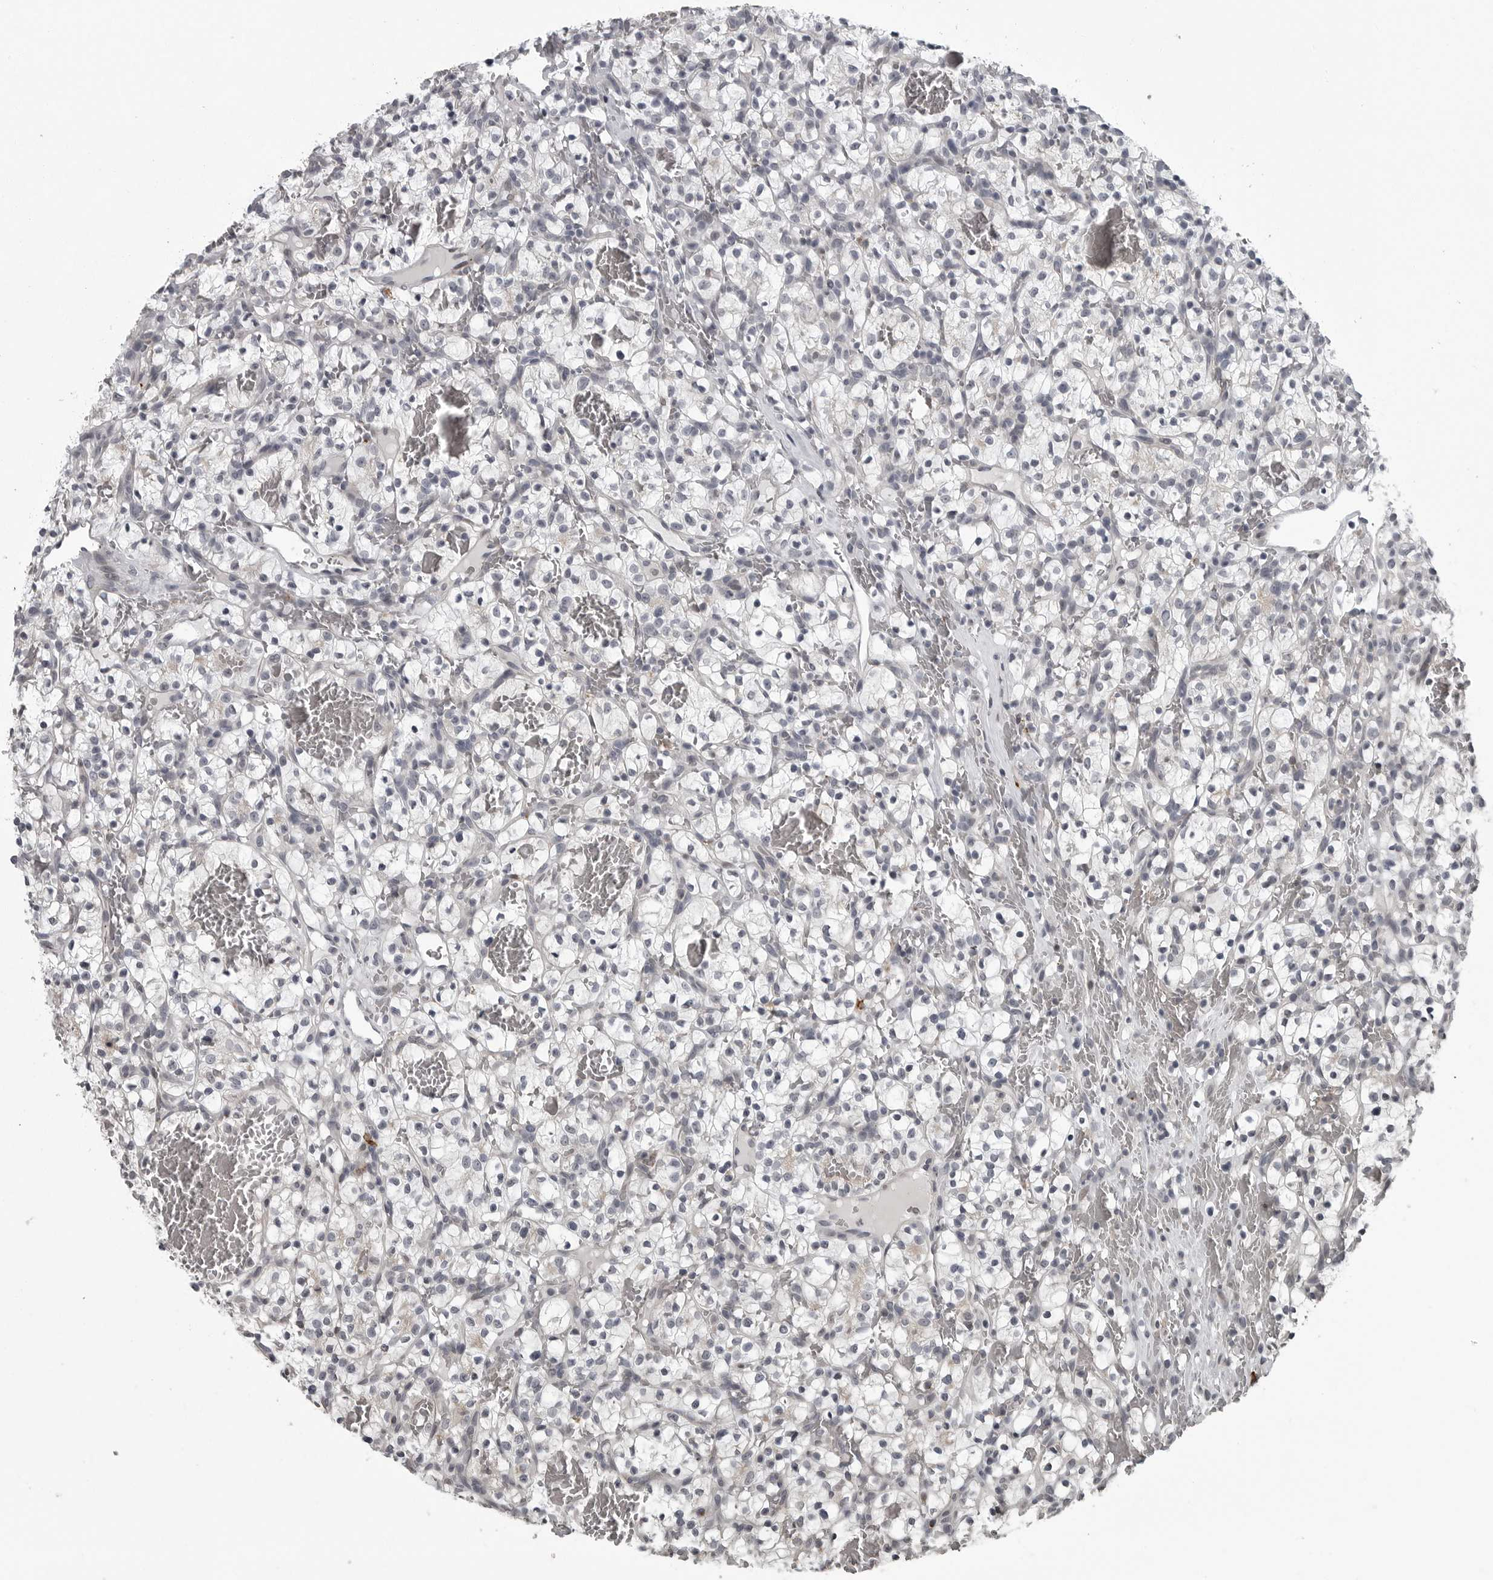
{"staining": {"intensity": "negative", "quantity": "none", "location": "none"}, "tissue": "renal cancer", "cell_type": "Tumor cells", "image_type": "cancer", "snomed": [{"axis": "morphology", "description": "Adenocarcinoma, NOS"}, {"axis": "topography", "description": "Kidney"}], "caption": "Immunohistochemical staining of renal cancer (adenocarcinoma) displays no significant positivity in tumor cells.", "gene": "LYSMD1", "patient": {"sex": "female", "age": 57}}